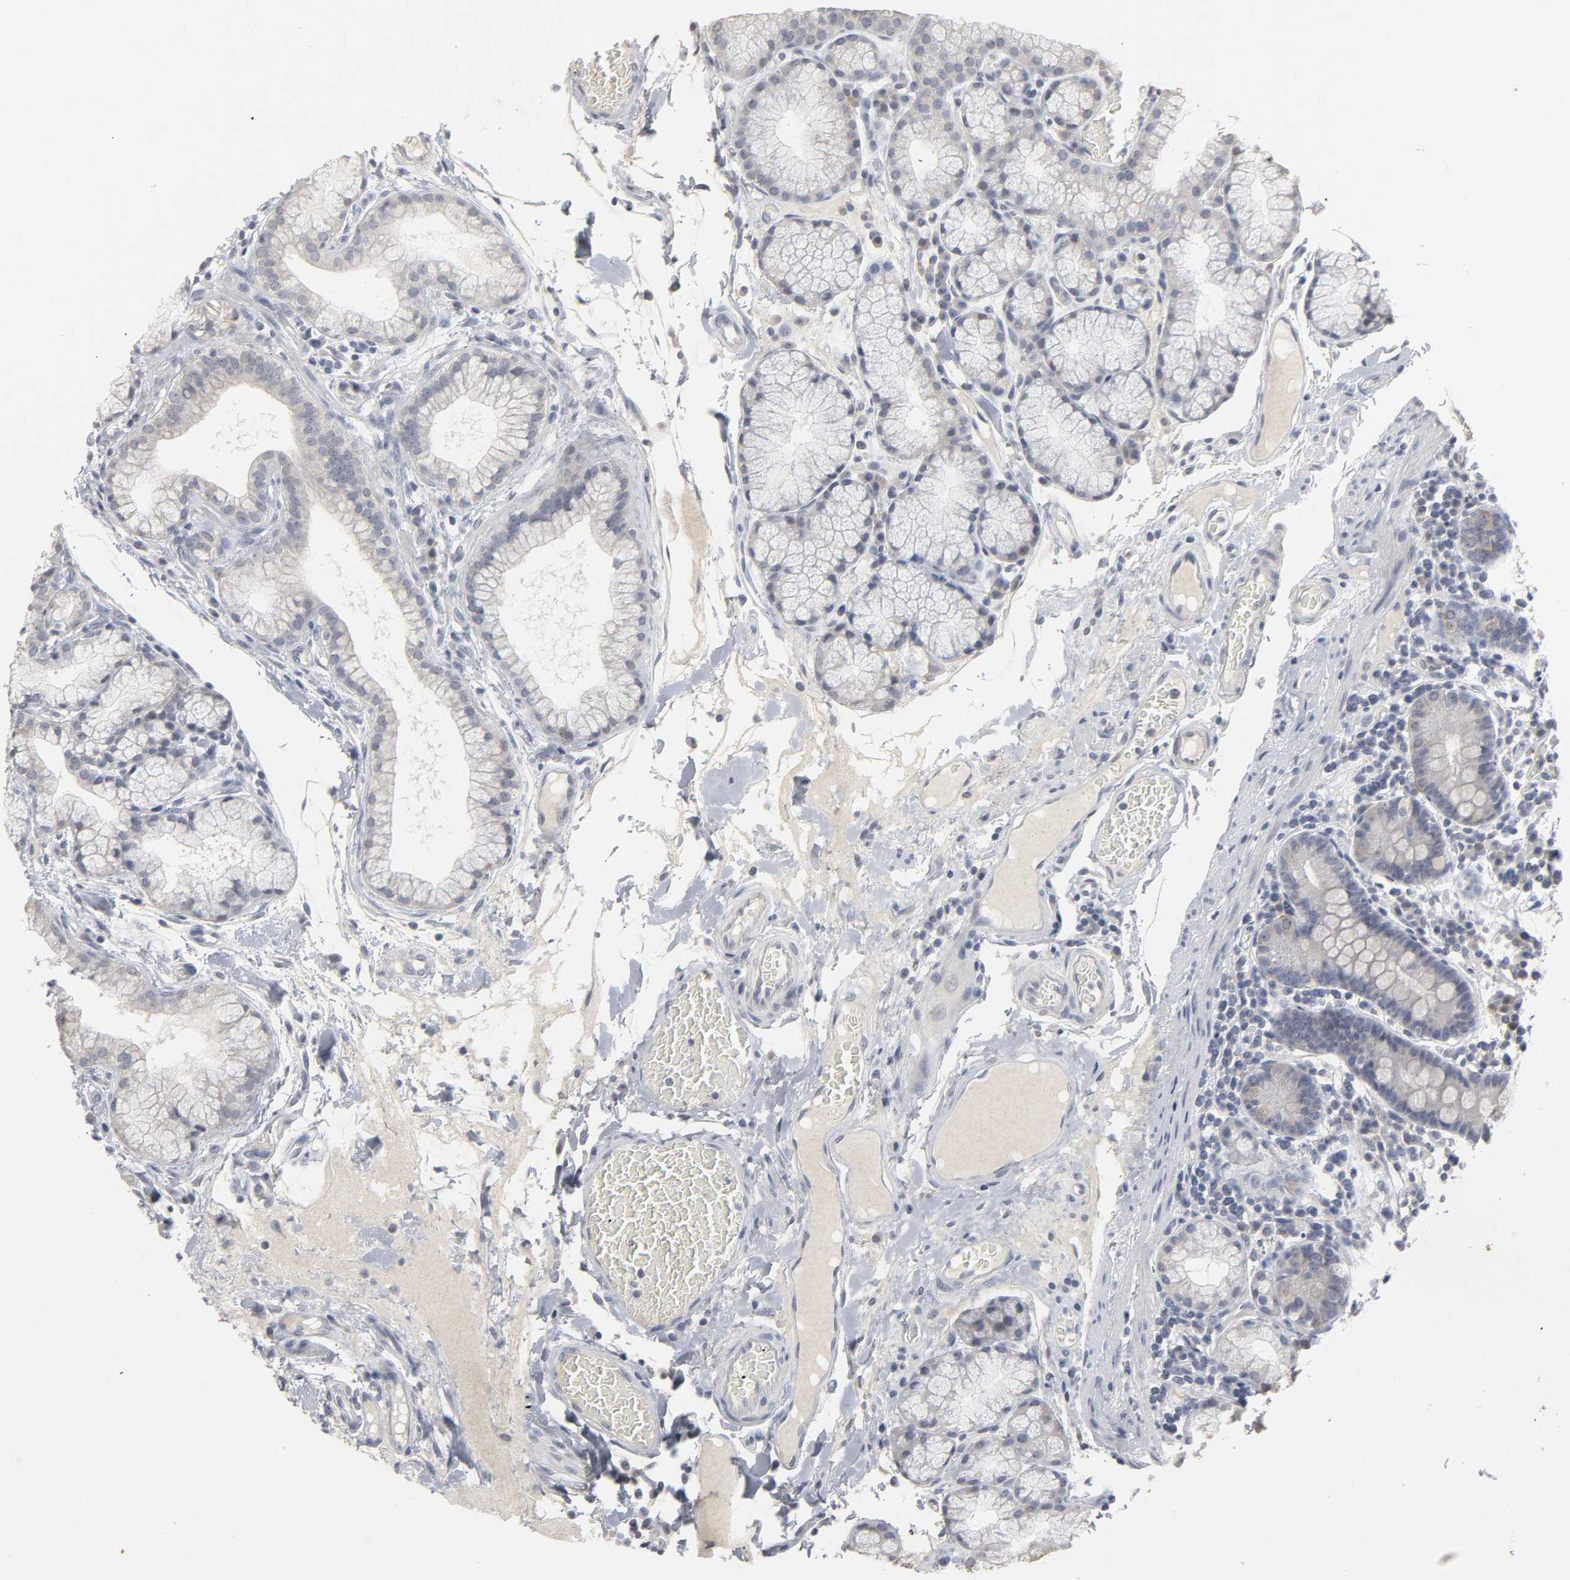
{"staining": {"intensity": "negative", "quantity": "none", "location": "none"}, "tissue": "duodenum", "cell_type": "Glandular cells", "image_type": "normal", "snomed": [{"axis": "morphology", "description": "Normal tissue, NOS"}, {"axis": "topography", "description": "Duodenum"}], "caption": "A micrograph of human duodenum is negative for staining in glandular cells.", "gene": "TCAP", "patient": {"sex": "male", "age": 50}}